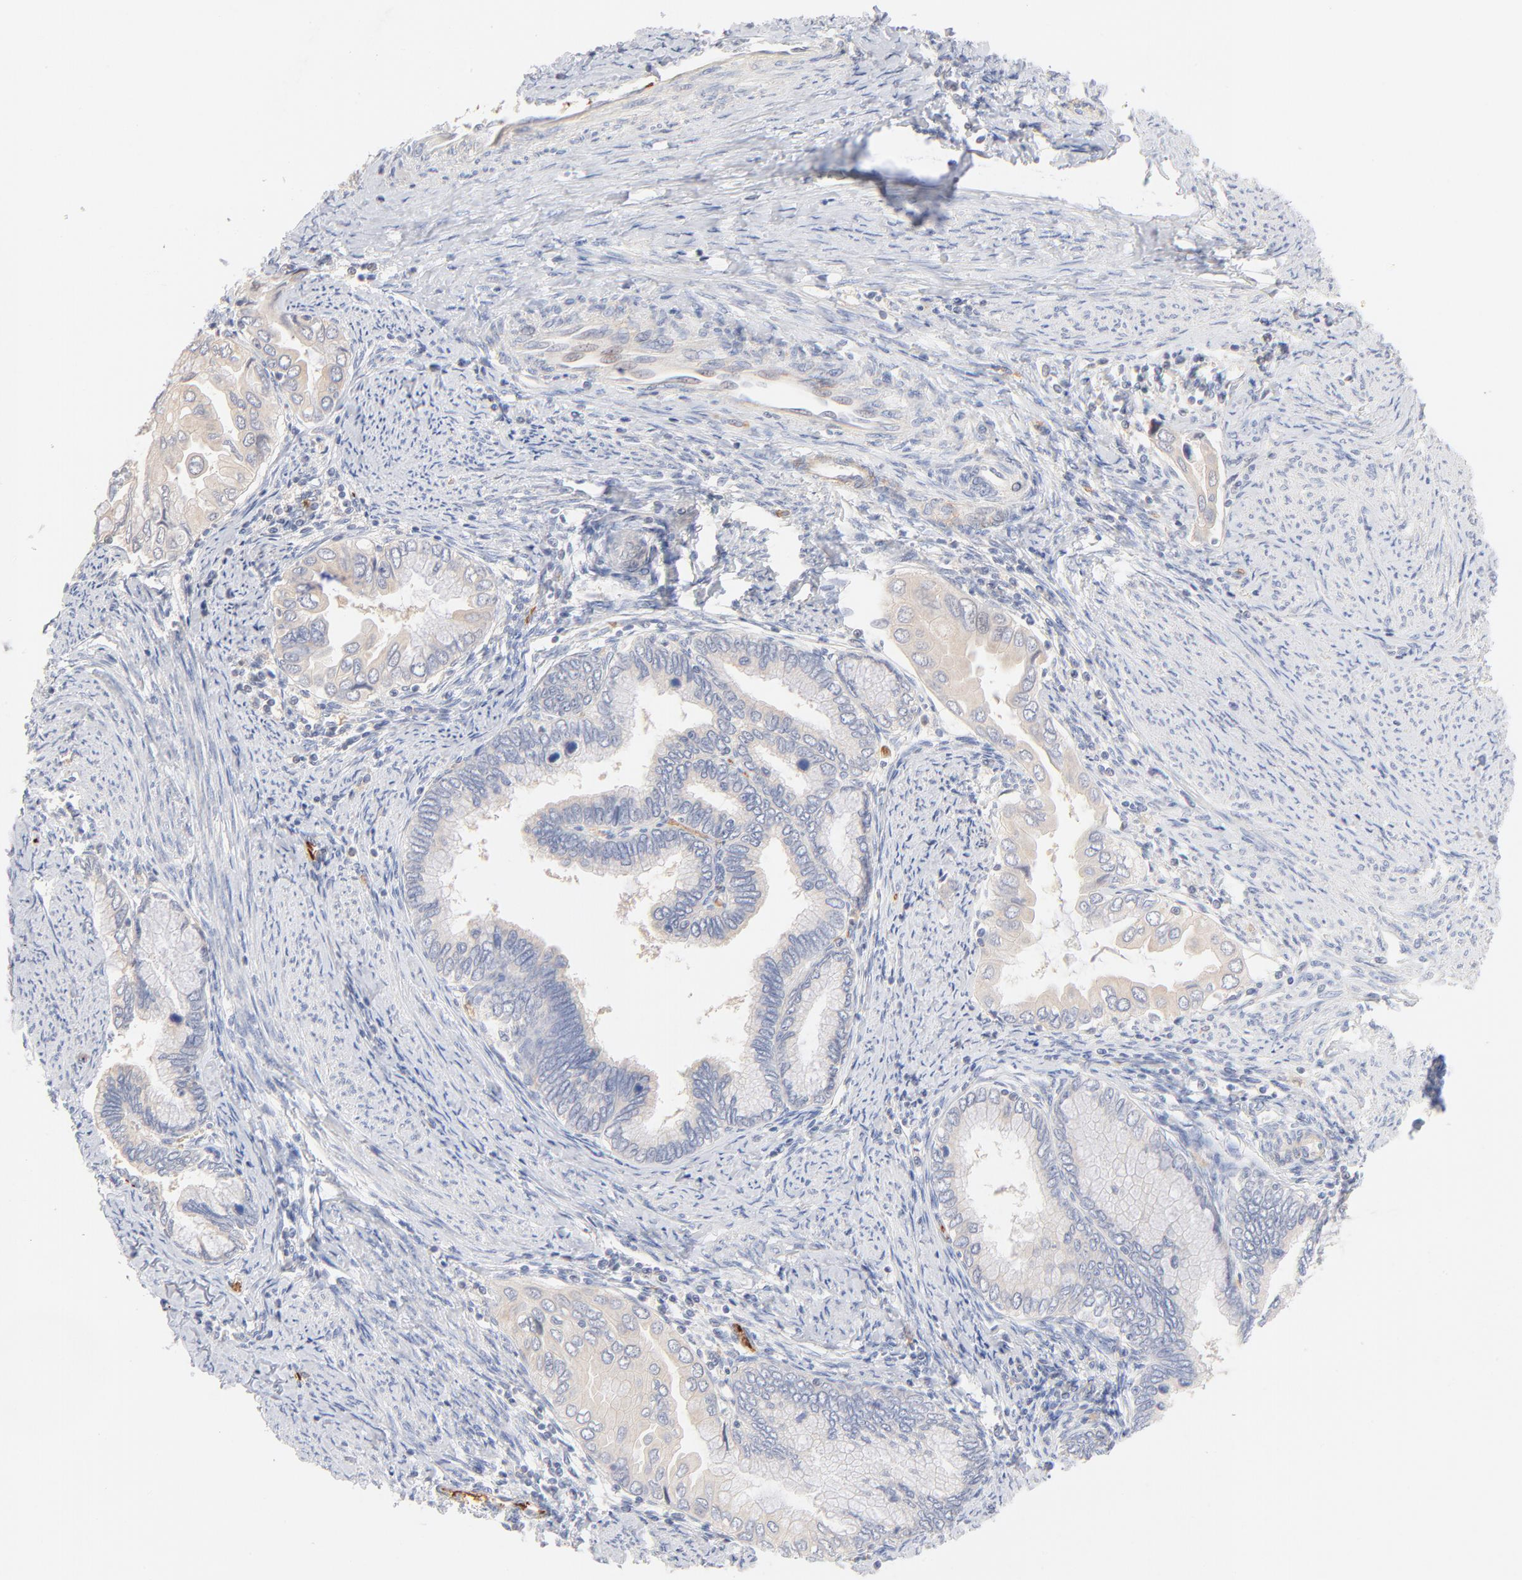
{"staining": {"intensity": "negative", "quantity": "none", "location": "none"}, "tissue": "cervical cancer", "cell_type": "Tumor cells", "image_type": "cancer", "snomed": [{"axis": "morphology", "description": "Adenocarcinoma, NOS"}, {"axis": "topography", "description": "Cervix"}], "caption": "Immunohistochemistry photomicrograph of neoplastic tissue: cervical cancer stained with DAB (3,3'-diaminobenzidine) exhibits no significant protein positivity in tumor cells.", "gene": "SPTB", "patient": {"sex": "female", "age": 49}}